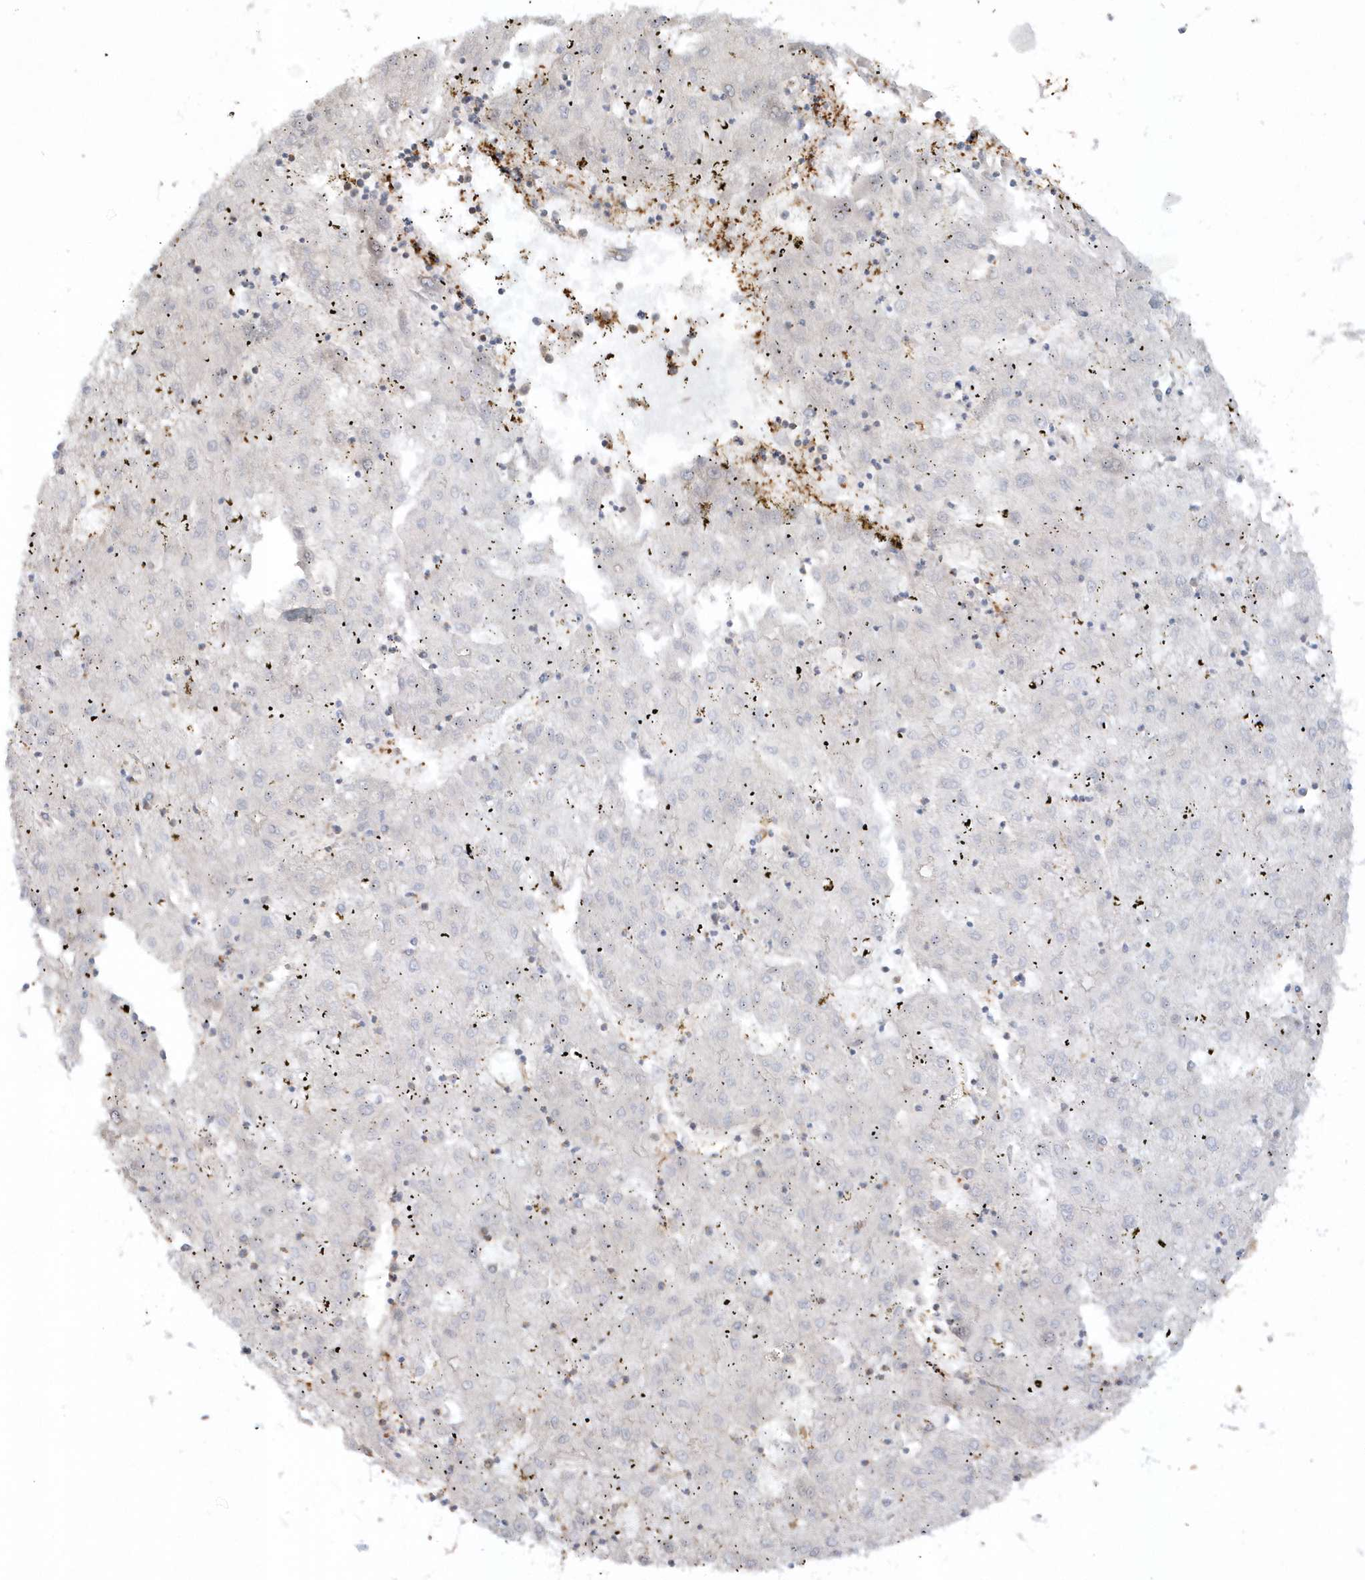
{"staining": {"intensity": "negative", "quantity": "none", "location": "none"}, "tissue": "liver cancer", "cell_type": "Tumor cells", "image_type": "cancer", "snomed": [{"axis": "morphology", "description": "Carcinoma, Hepatocellular, NOS"}, {"axis": "topography", "description": "Liver"}], "caption": "Protein analysis of liver cancer (hepatocellular carcinoma) reveals no significant expression in tumor cells.", "gene": "BSN", "patient": {"sex": "male", "age": 72}}